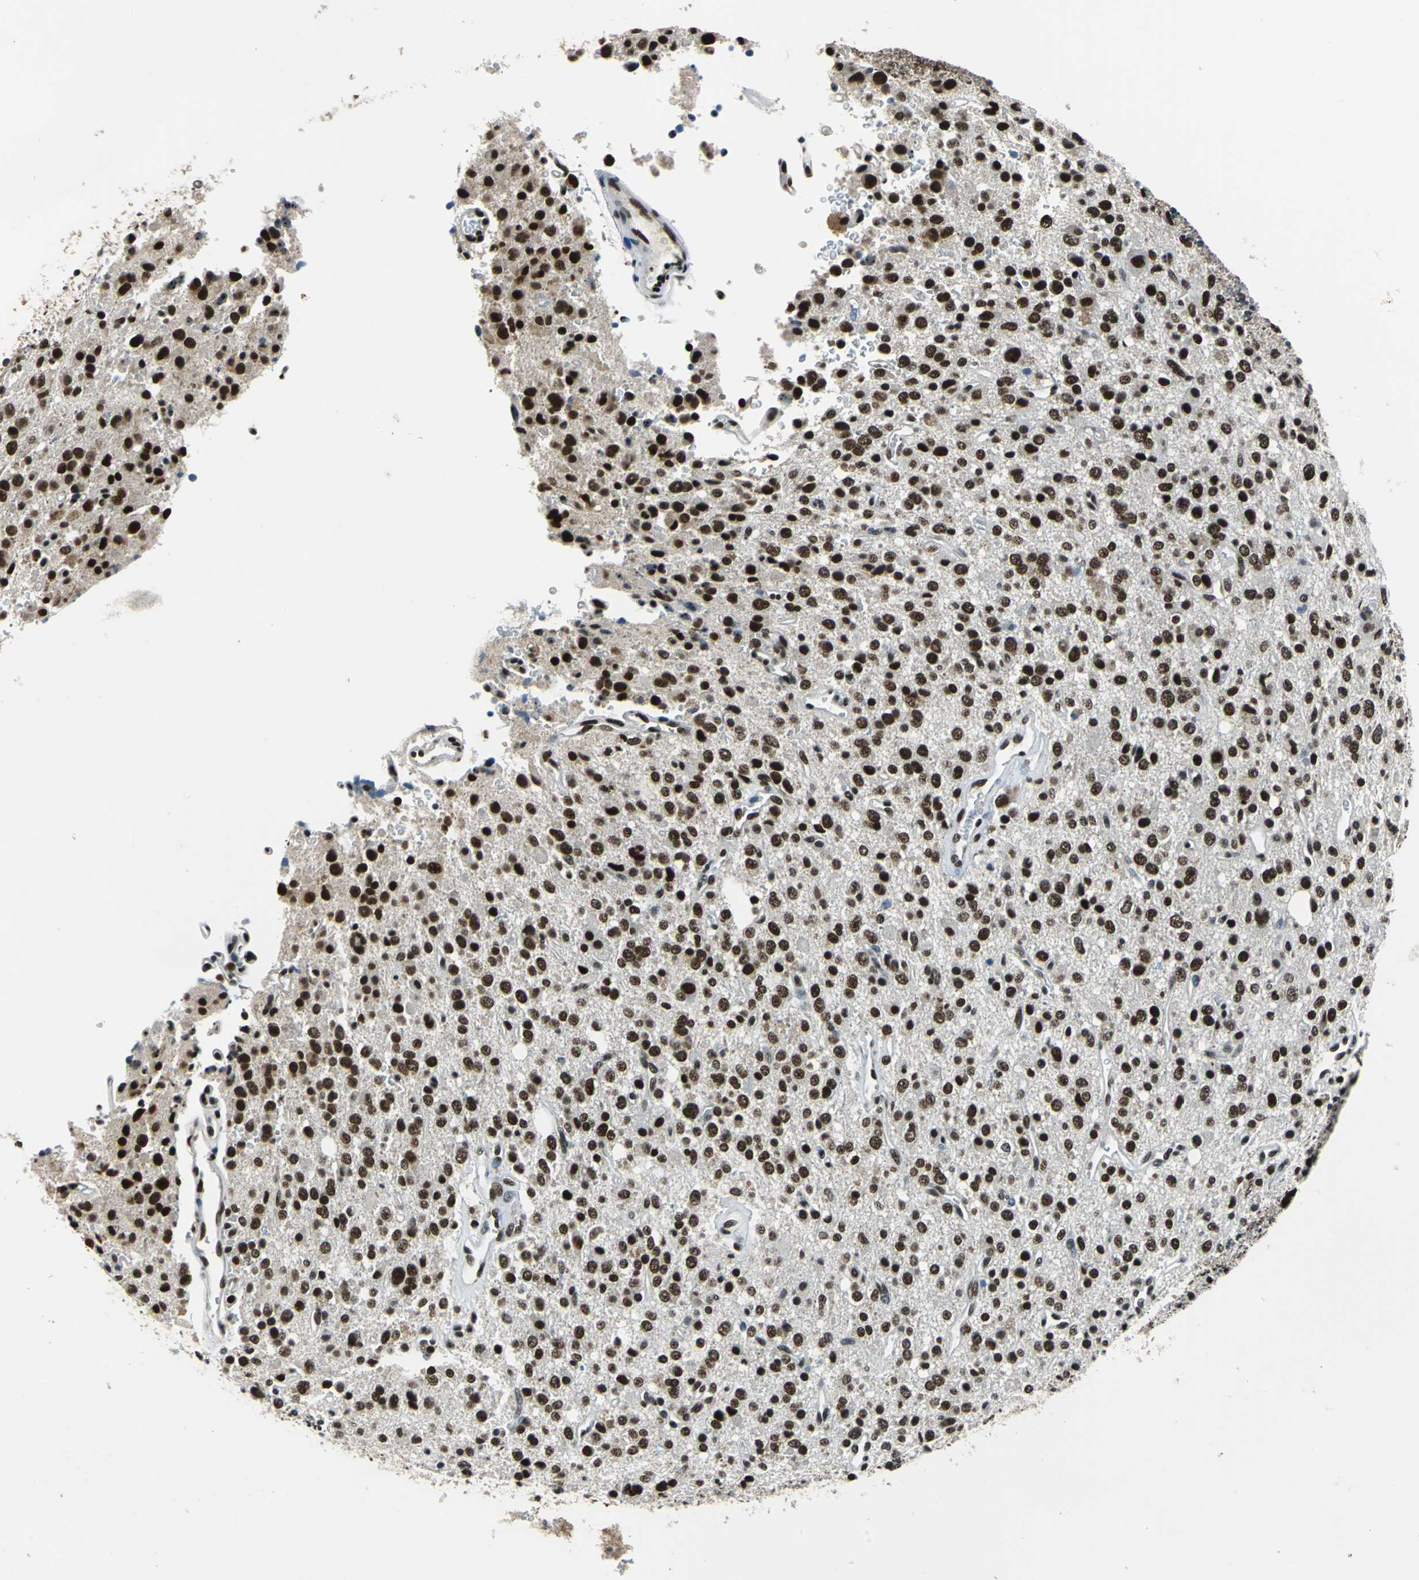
{"staining": {"intensity": "strong", "quantity": ">75%", "location": "nuclear"}, "tissue": "glioma", "cell_type": "Tumor cells", "image_type": "cancer", "snomed": [{"axis": "morphology", "description": "Glioma, malignant, High grade"}, {"axis": "topography", "description": "Brain"}], "caption": "Protein staining reveals strong nuclear staining in approximately >75% of tumor cells in glioma. (DAB IHC, brown staining for protein, blue staining for nuclei).", "gene": "BCLAF1", "patient": {"sex": "male", "age": 47}}